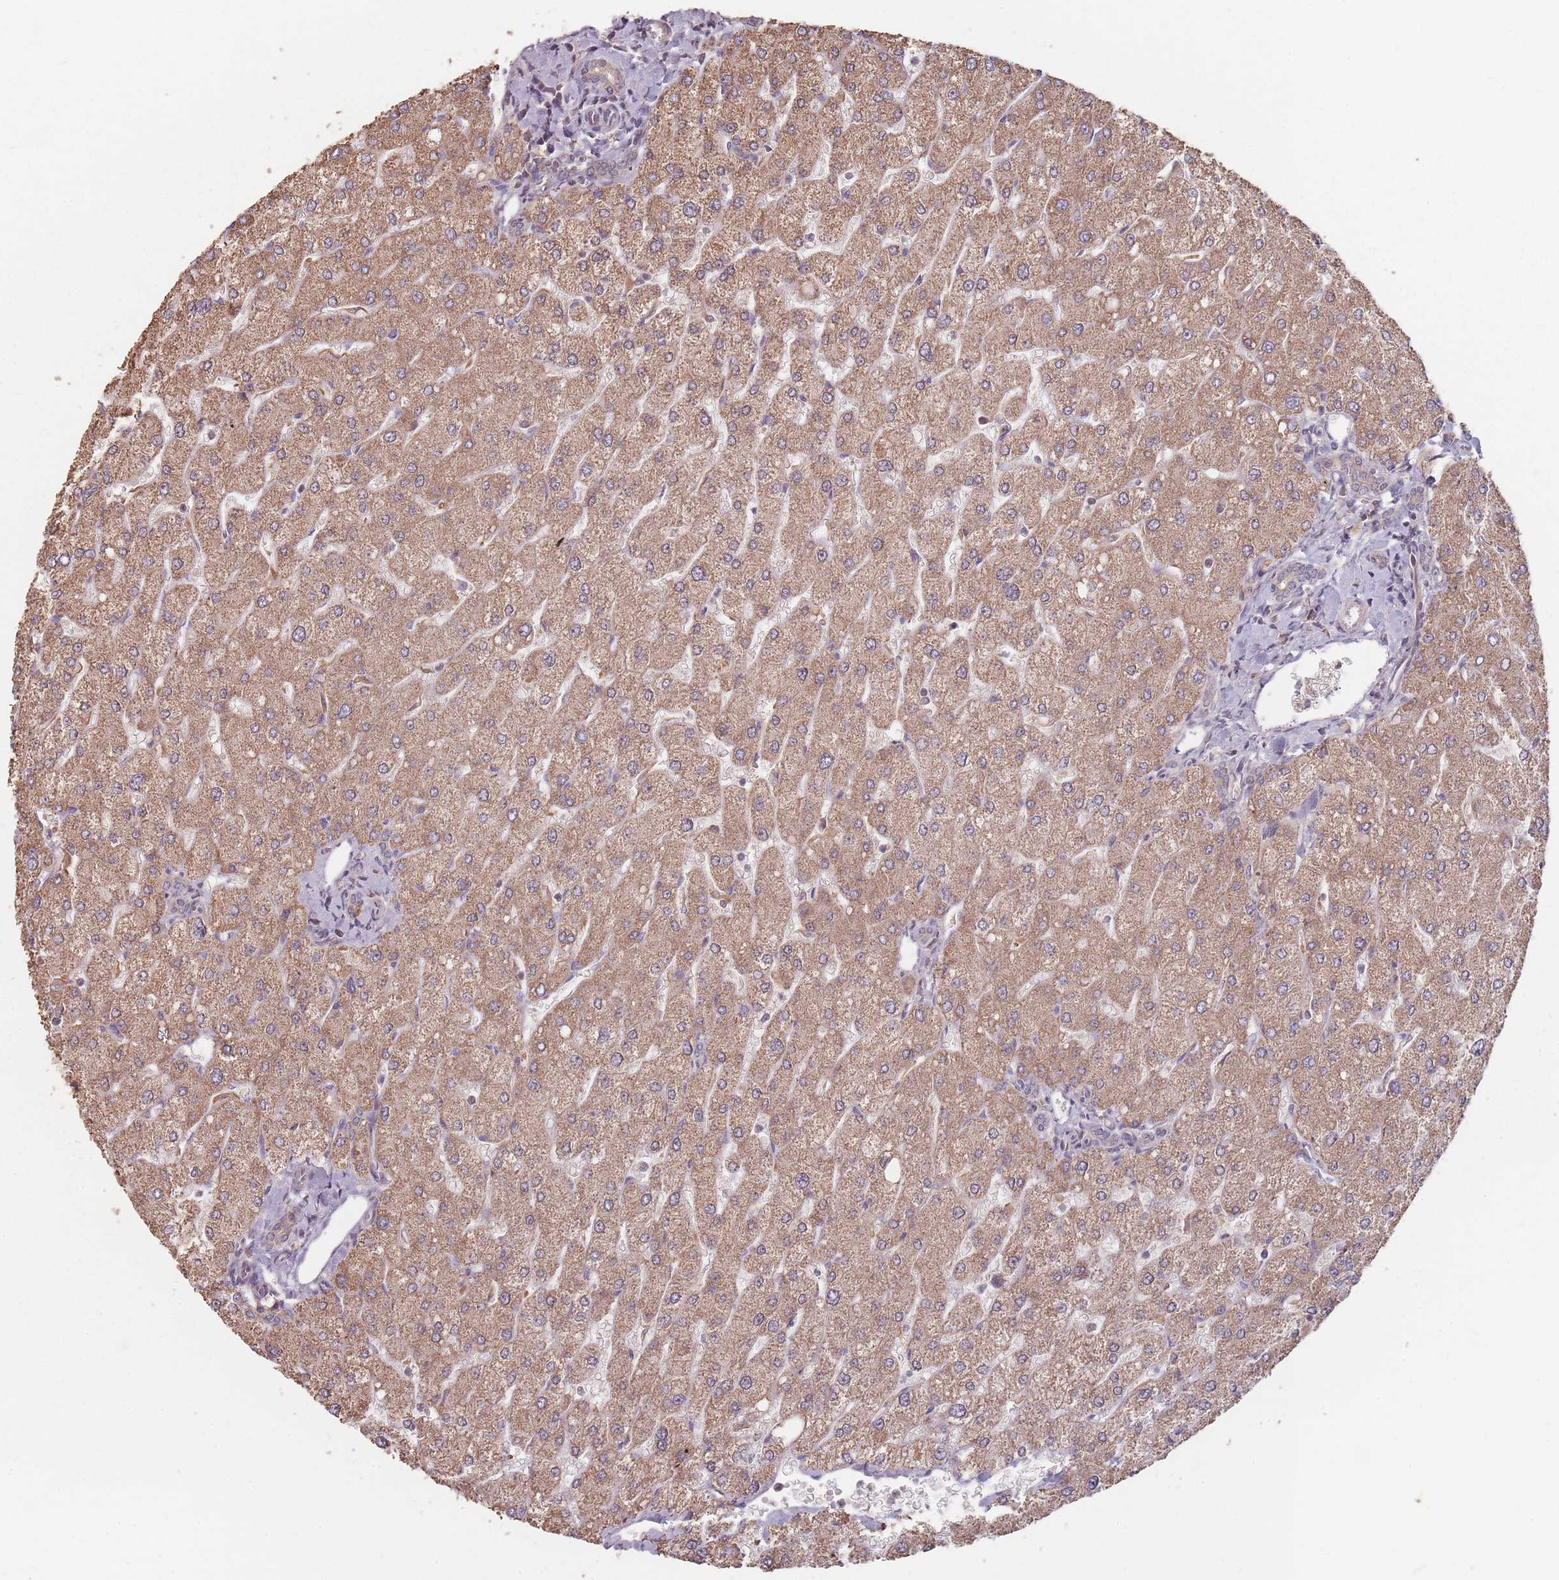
{"staining": {"intensity": "weak", "quantity": "<25%", "location": "cytoplasmic/membranous"}, "tissue": "liver", "cell_type": "Cholangiocytes", "image_type": "normal", "snomed": [{"axis": "morphology", "description": "Normal tissue, NOS"}, {"axis": "topography", "description": "Liver"}], "caption": "Protein analysis of benign liver demonstrates no significant staining in cholangiocytes.", "gene": "VPS52", "patient": {"sex": "male", "age": 55}}